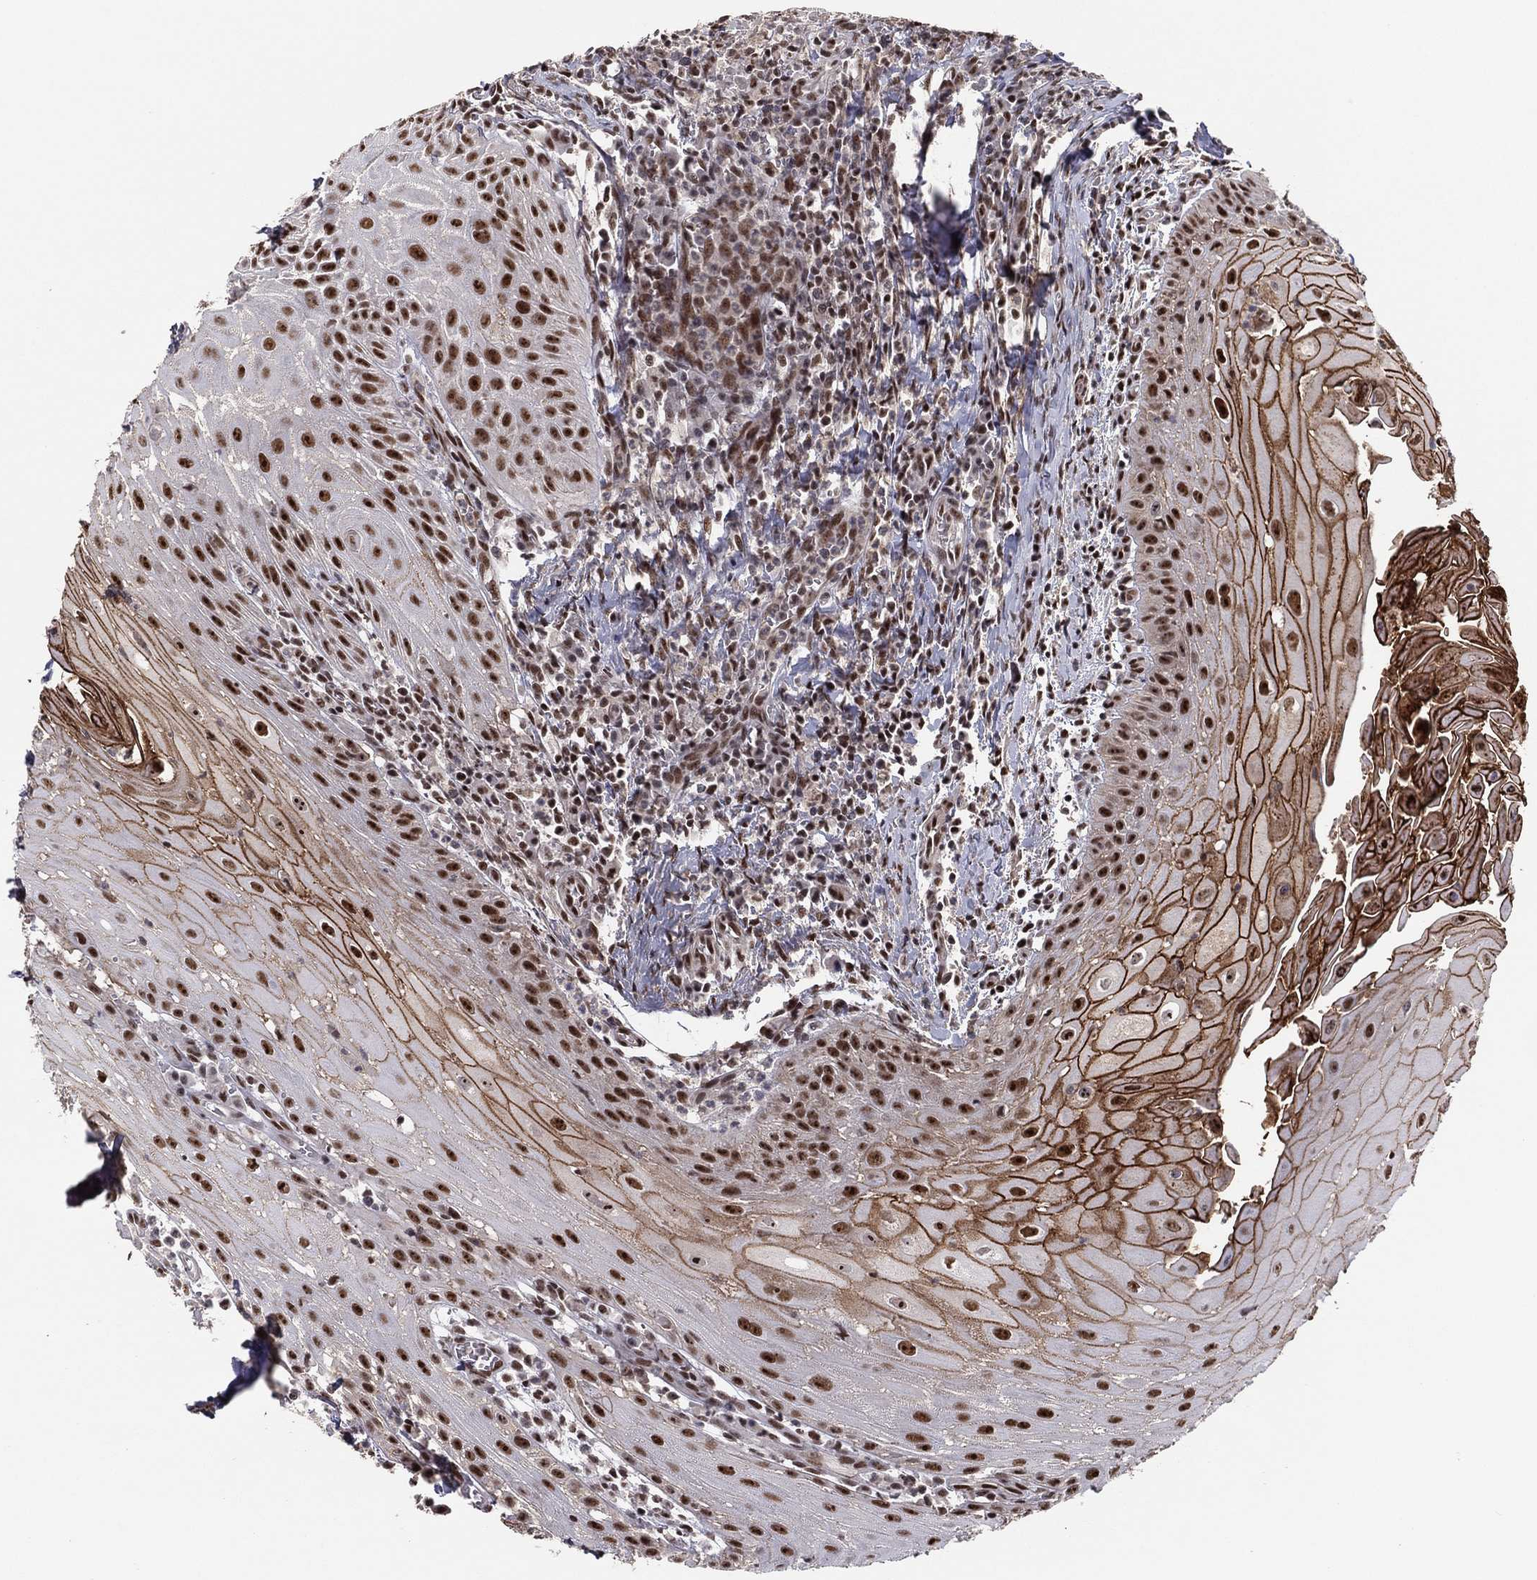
{"staining": {"intensity": "strong", "quantity": "25%-75%", "location": "cytoplasmic/membranous,nuclear"}, "tissue": "head and neck cancer", "cell_type": "Tumor cells", "image_type": "cancer", "snomed": [{"axis": "morphology", "description": "Squamous cell carcinoma, NOS"}, {"axis": "topography", "description": "Oral tissue"}, {"axis": "topography", "description": "Head-Neck"}], "caption": "Brown immunohistochemical staining in human head and neck cancer reveals strong cytoplasmic/membranous and nuclear positivity in approximately 25%-75% of tumor cells. The staining was performed using DAB (3,3'-diaminobenzidine) to visualize the protein expression in brown, while the nuclei were stained in blue with hematoxylin (Magnification: 20x).", "gene": "GPALPP1", "patient": {"sex": "male", "age": 58}}